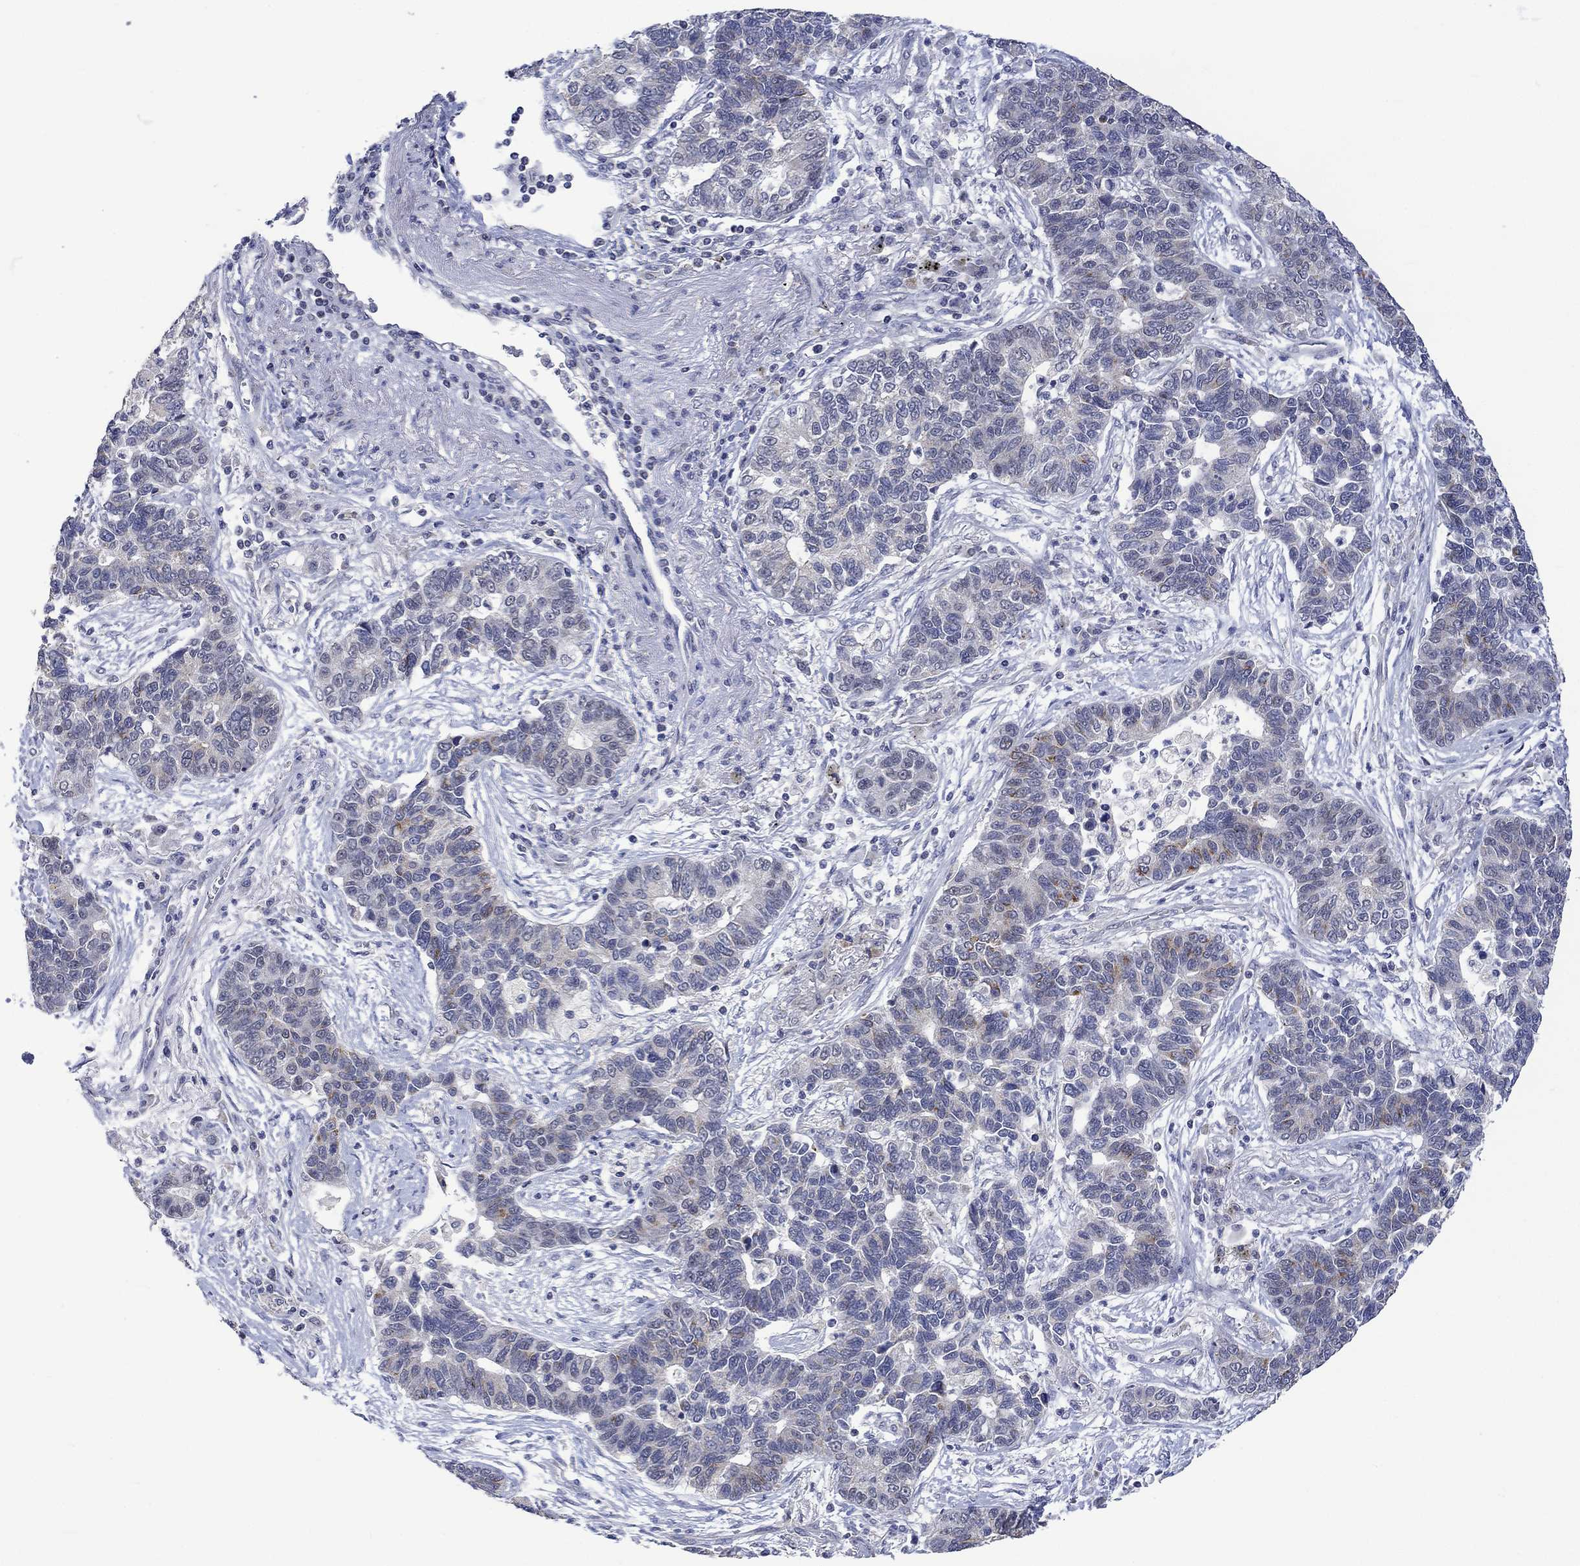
{"staining": {"intensity": "moderate", "quantity": "<25%", "location": "cytoplasmic/membranous"}, "tissue": "lung cancer", "cell_type": "Tumor cells", "image_type": "cancer", "snomed": [{"axis": "morphology", "description": "Adenocarcinoma, NOS"}, {"axis": "topography", "description": "Lung"}], "caption": "High-power microscopy captured an immunohistochemistry image of lung cancer (adenocarcinoma), revealing moderate cytoplasmic/membranous staining in approximately <25% of tumor cells.", "gene": "SLC48A1", "patient": {"sex": "female", "age": 57}}